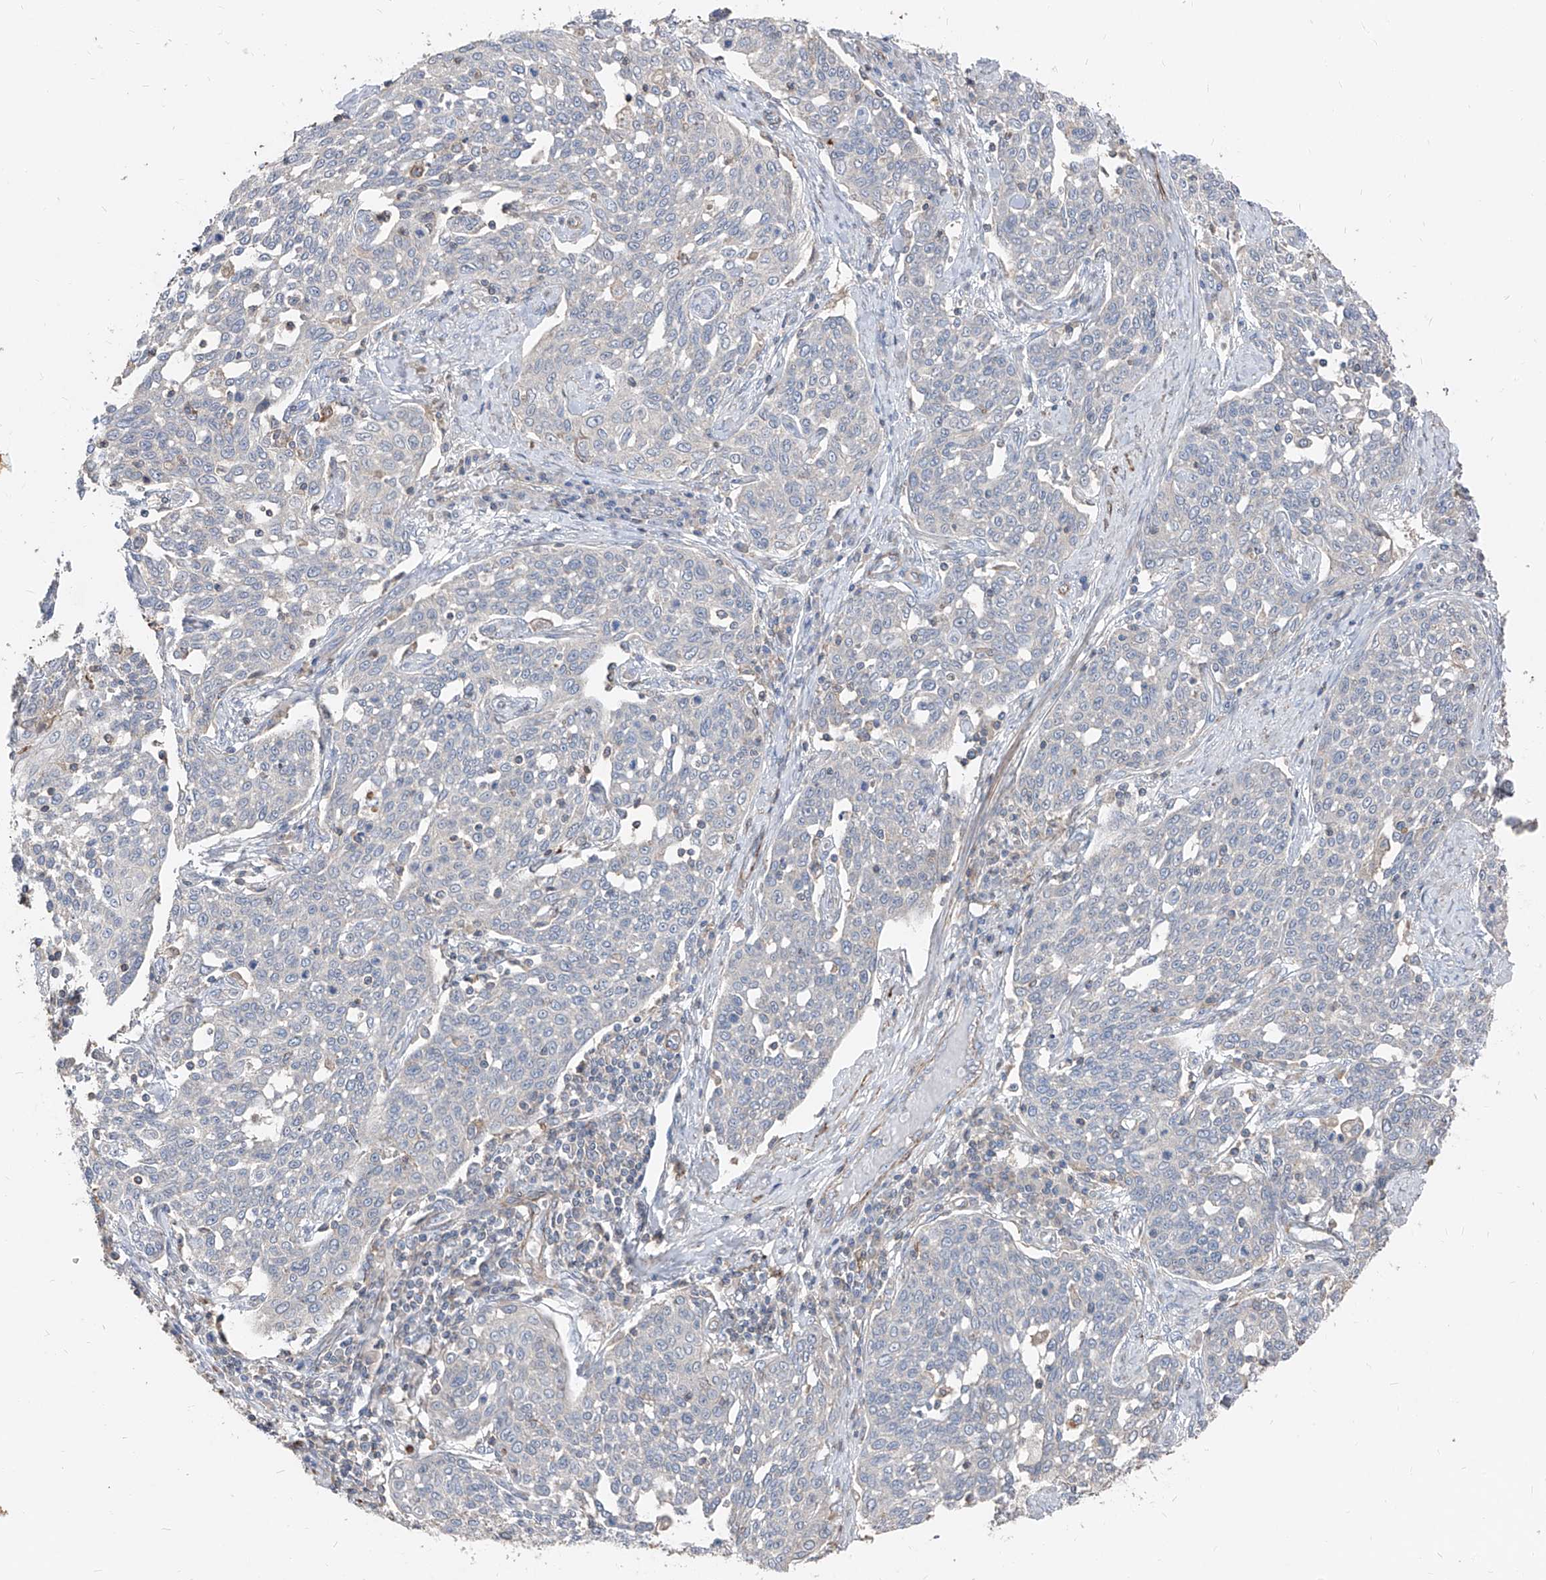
{"staining": {"intensity": "negative", "quantity": "none", "location": "none"}, "tissue": "cervical cancer", "cell_type": "Tumor cells", "image_type": "cancer", "snomed": [{"axis": "morphology", "description": "Squamous cell carcinoma, NOS"}, {"axis": "topography", "description": "Cervix"}], "caption": "DAB (3,3'-diaminobenzidine) immunohistochemical staining of squamous cell carcinoma (cervical) reveals no significant staining in tumor cells.", "gene": "UFD1", "patient": {"sex": "female", "age": 34}}